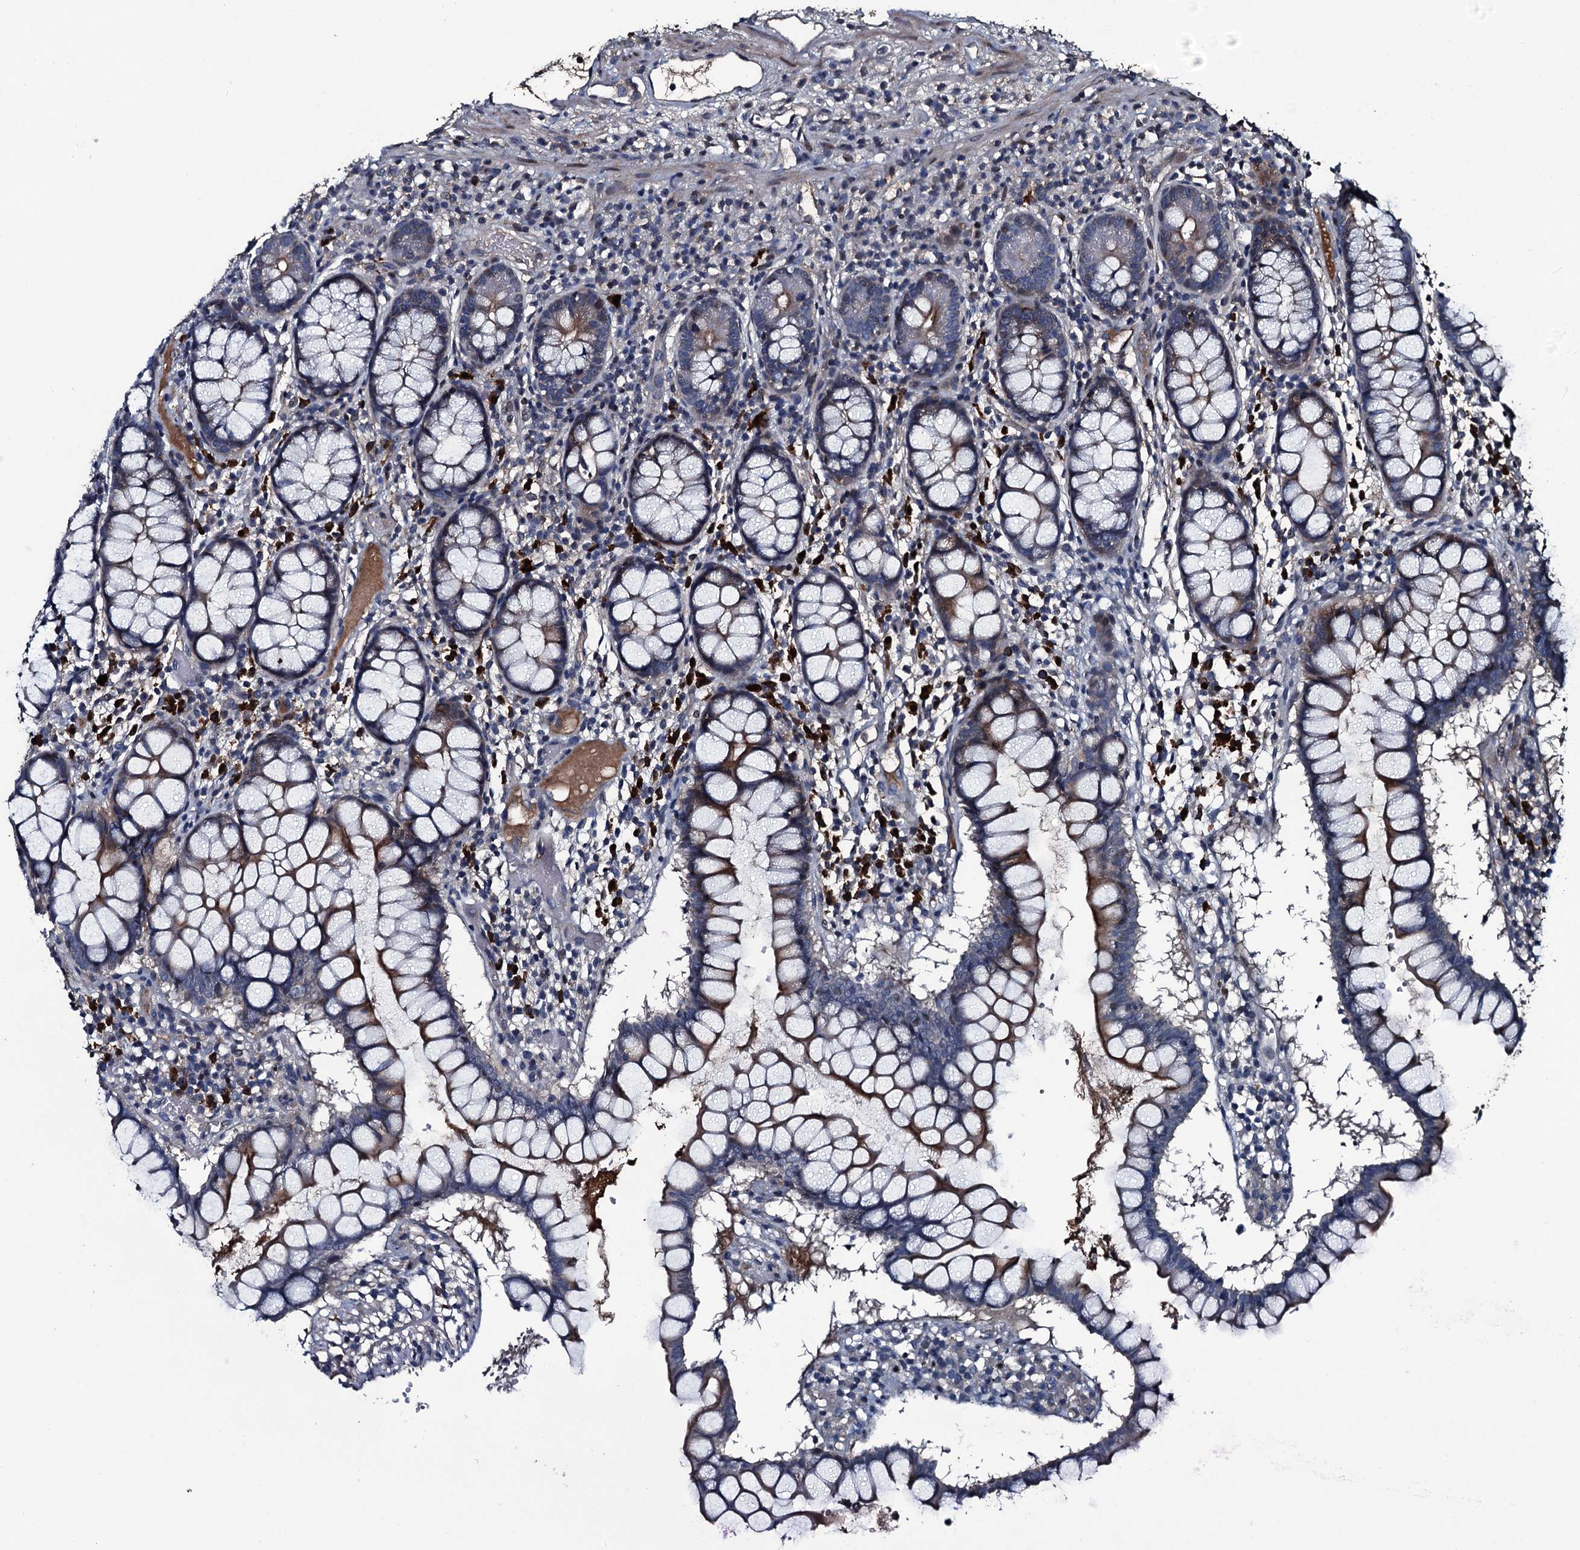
{"staining": {"intensity": "weak", "quantity": "25%-75%", "location": "cytoplasmic/membranous"}, "tissue": "colon", "cell_type": "Endothelial cells", "image_type": "normal", "snomed": [{"axis": "morphology", "description": "Normal tissue, NOS"}, {"axis": "morphology", "description": "Adenocarcinoma, NOS"}, {"axis": "topography", "description": "Colon"}], "caption": "Protein staining exhibits weak cytoplasmic/membranous positivity in about 25%-75% of endothelial cells in unremarkable colon. (DAB IHC, brown staining for protein, blue staining for nuclei).", "gene": "LYG2", "patient": {"sex": "female", "age": 55}}